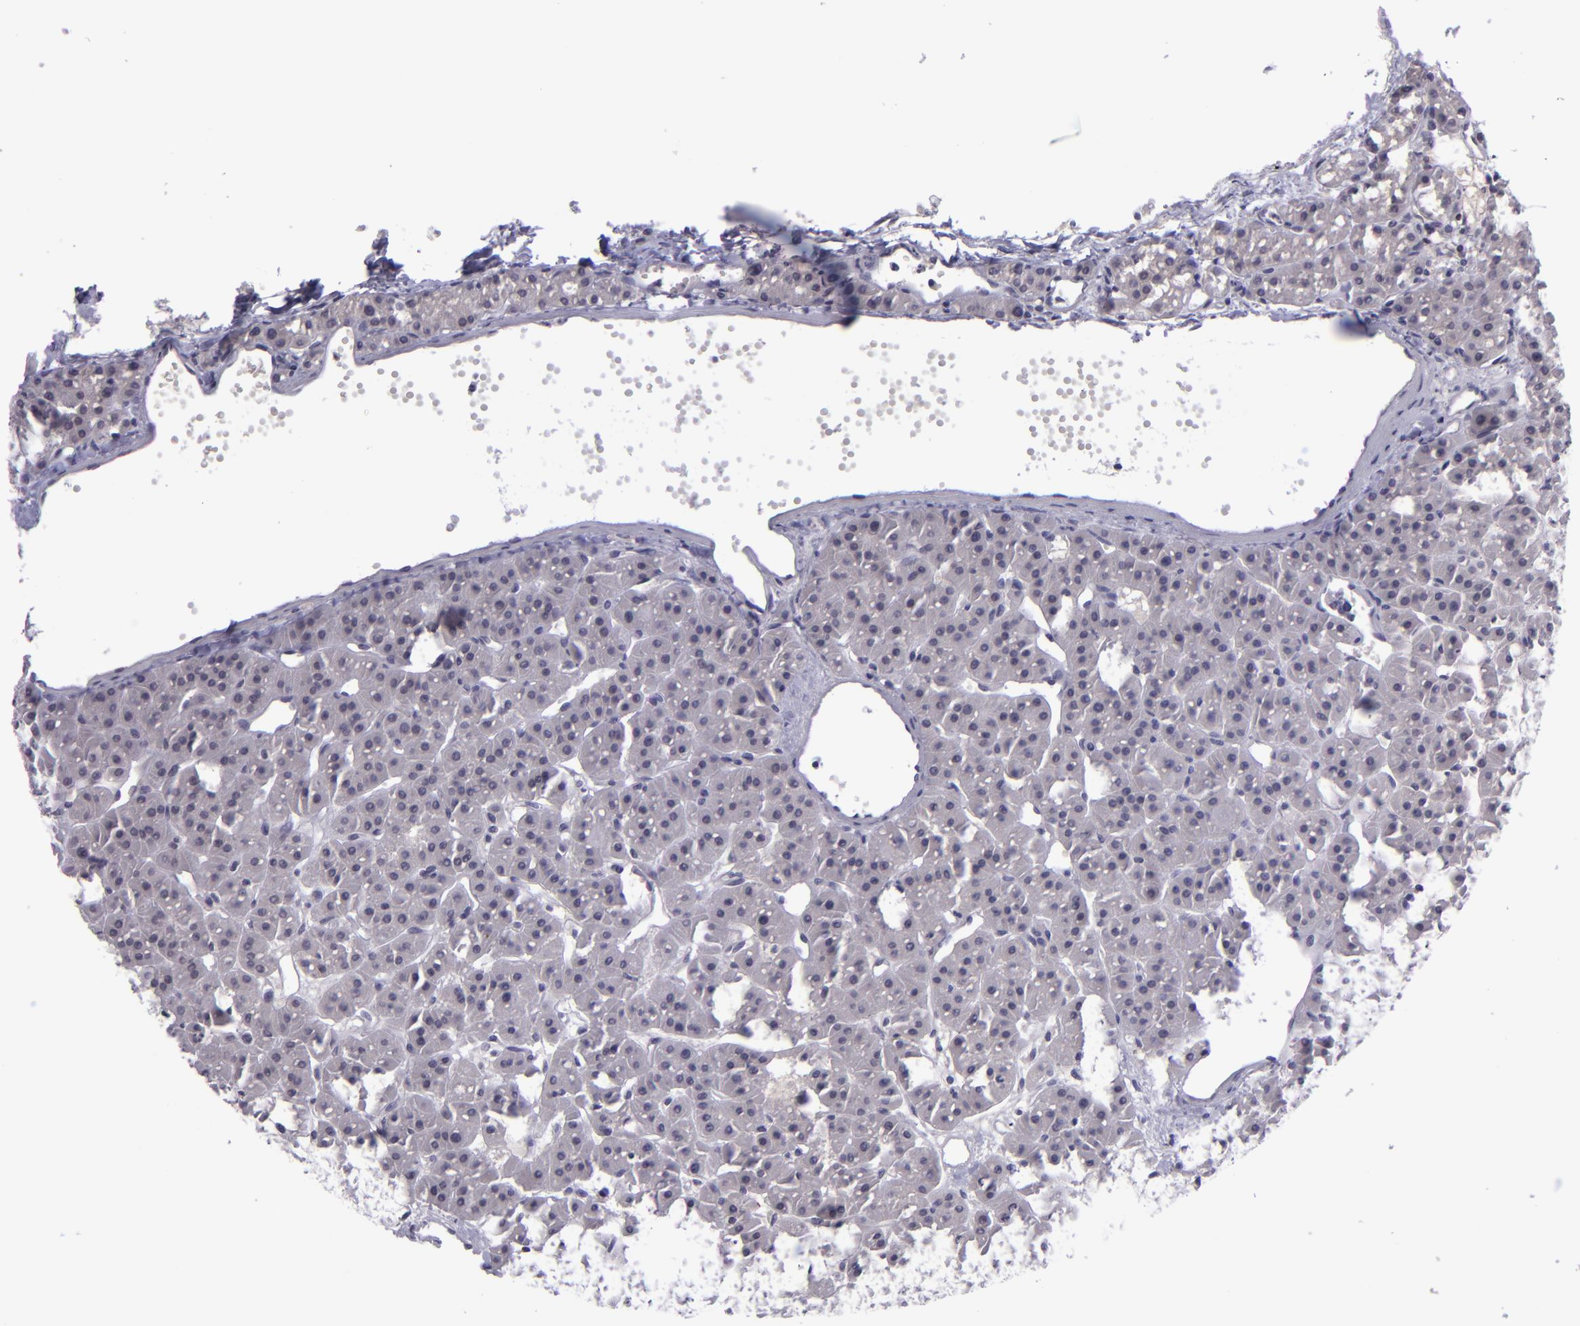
{"staining": {"intensity": "negative", "quantity": "none", "location": "none"}, "tissue": "parathyroid gland", "cell_type": "Glandular cells", "image_type": "normal", "snomed": [{"axis": "morphology", "description": "Normal tissue, NOS"}, {"axis": "topography", "description": "Parathyroid gland"}], "caption": "DAB (3,3'-diaminobenzidine) immunohistochemical staining of normal parathyroid gland reveals no significant positivity in glandular cells.", "gene": "POU2F2", "patient": {"sex": "female", "age": 76}}